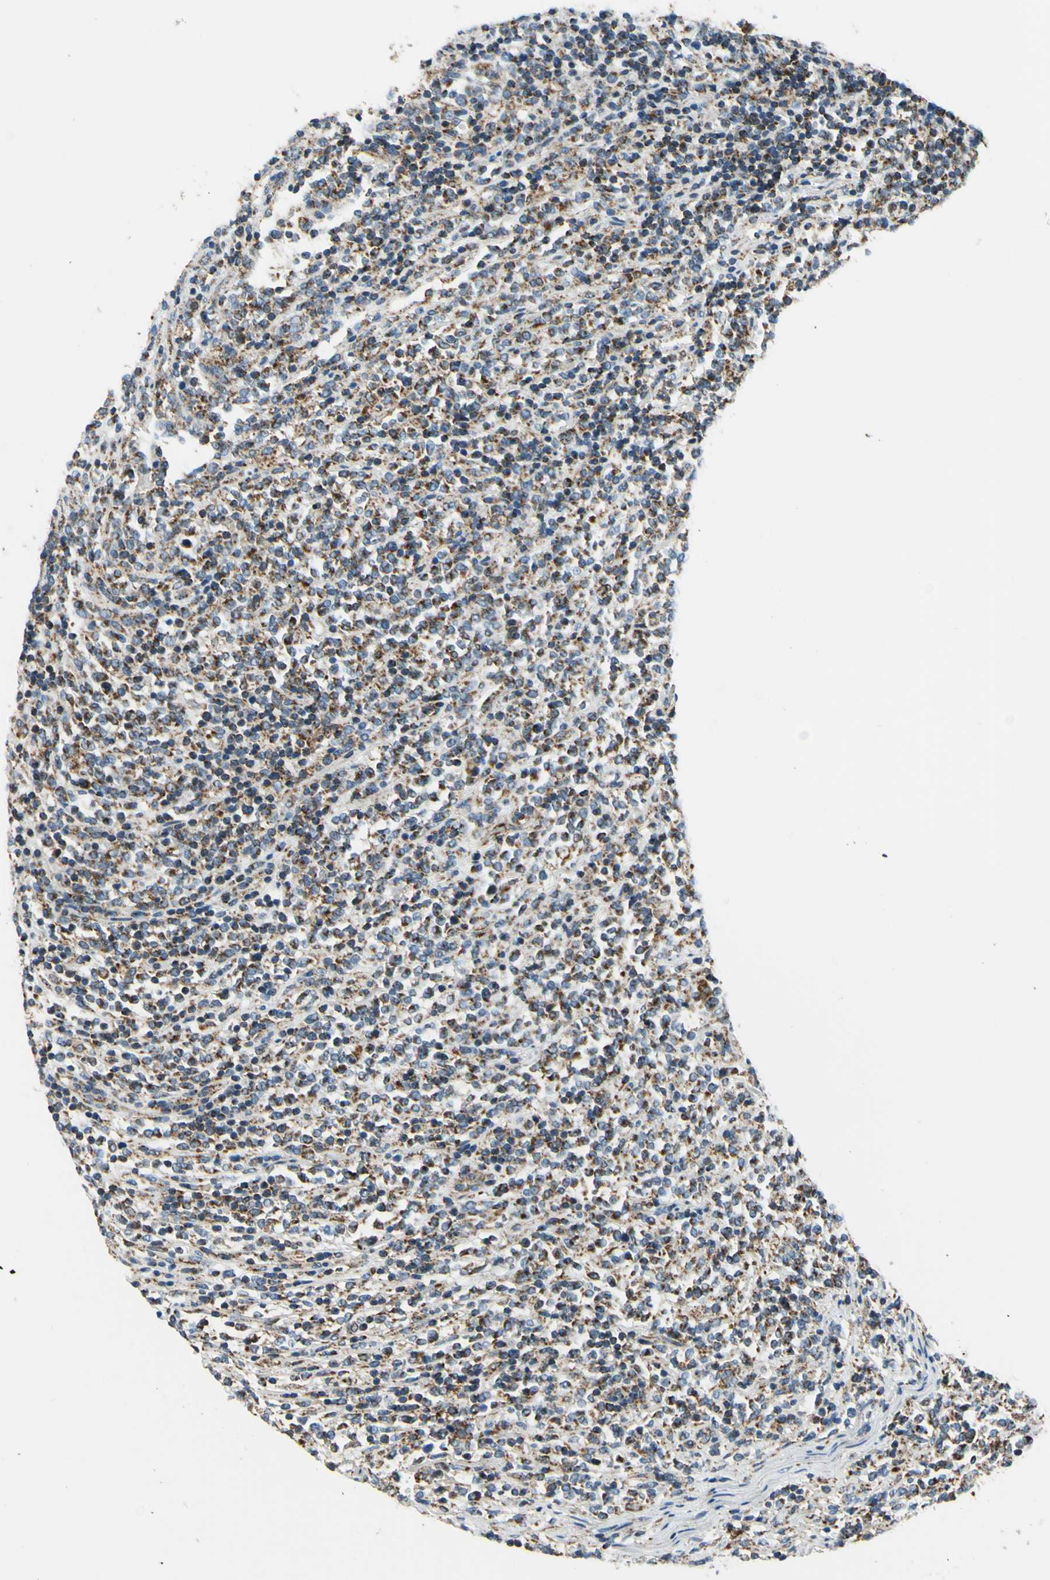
{"staining": {"intensity": "moderate", "quantity": ">75%", "location": "cytoplasmic/membranous"}, "tissue": "lymphoma", "cell_type": "Tumor cells", "image_type": "cancer", "snomed": [{"axis": "morphology", "description": "Malignant lymphoma, non-Hodgkin's type, High grade"}, {"axis": "topography", "description": "Soft tissue"}], "caption": "Protein analysis of high-grade malignant lymphoma, non-Hodgkin's type tissue shows moderate cytoplasmic/membranous expression in approximately >75% of tumor cells.", "gene": "MAVS", "patient": {"sex": "male", "age": 18}}